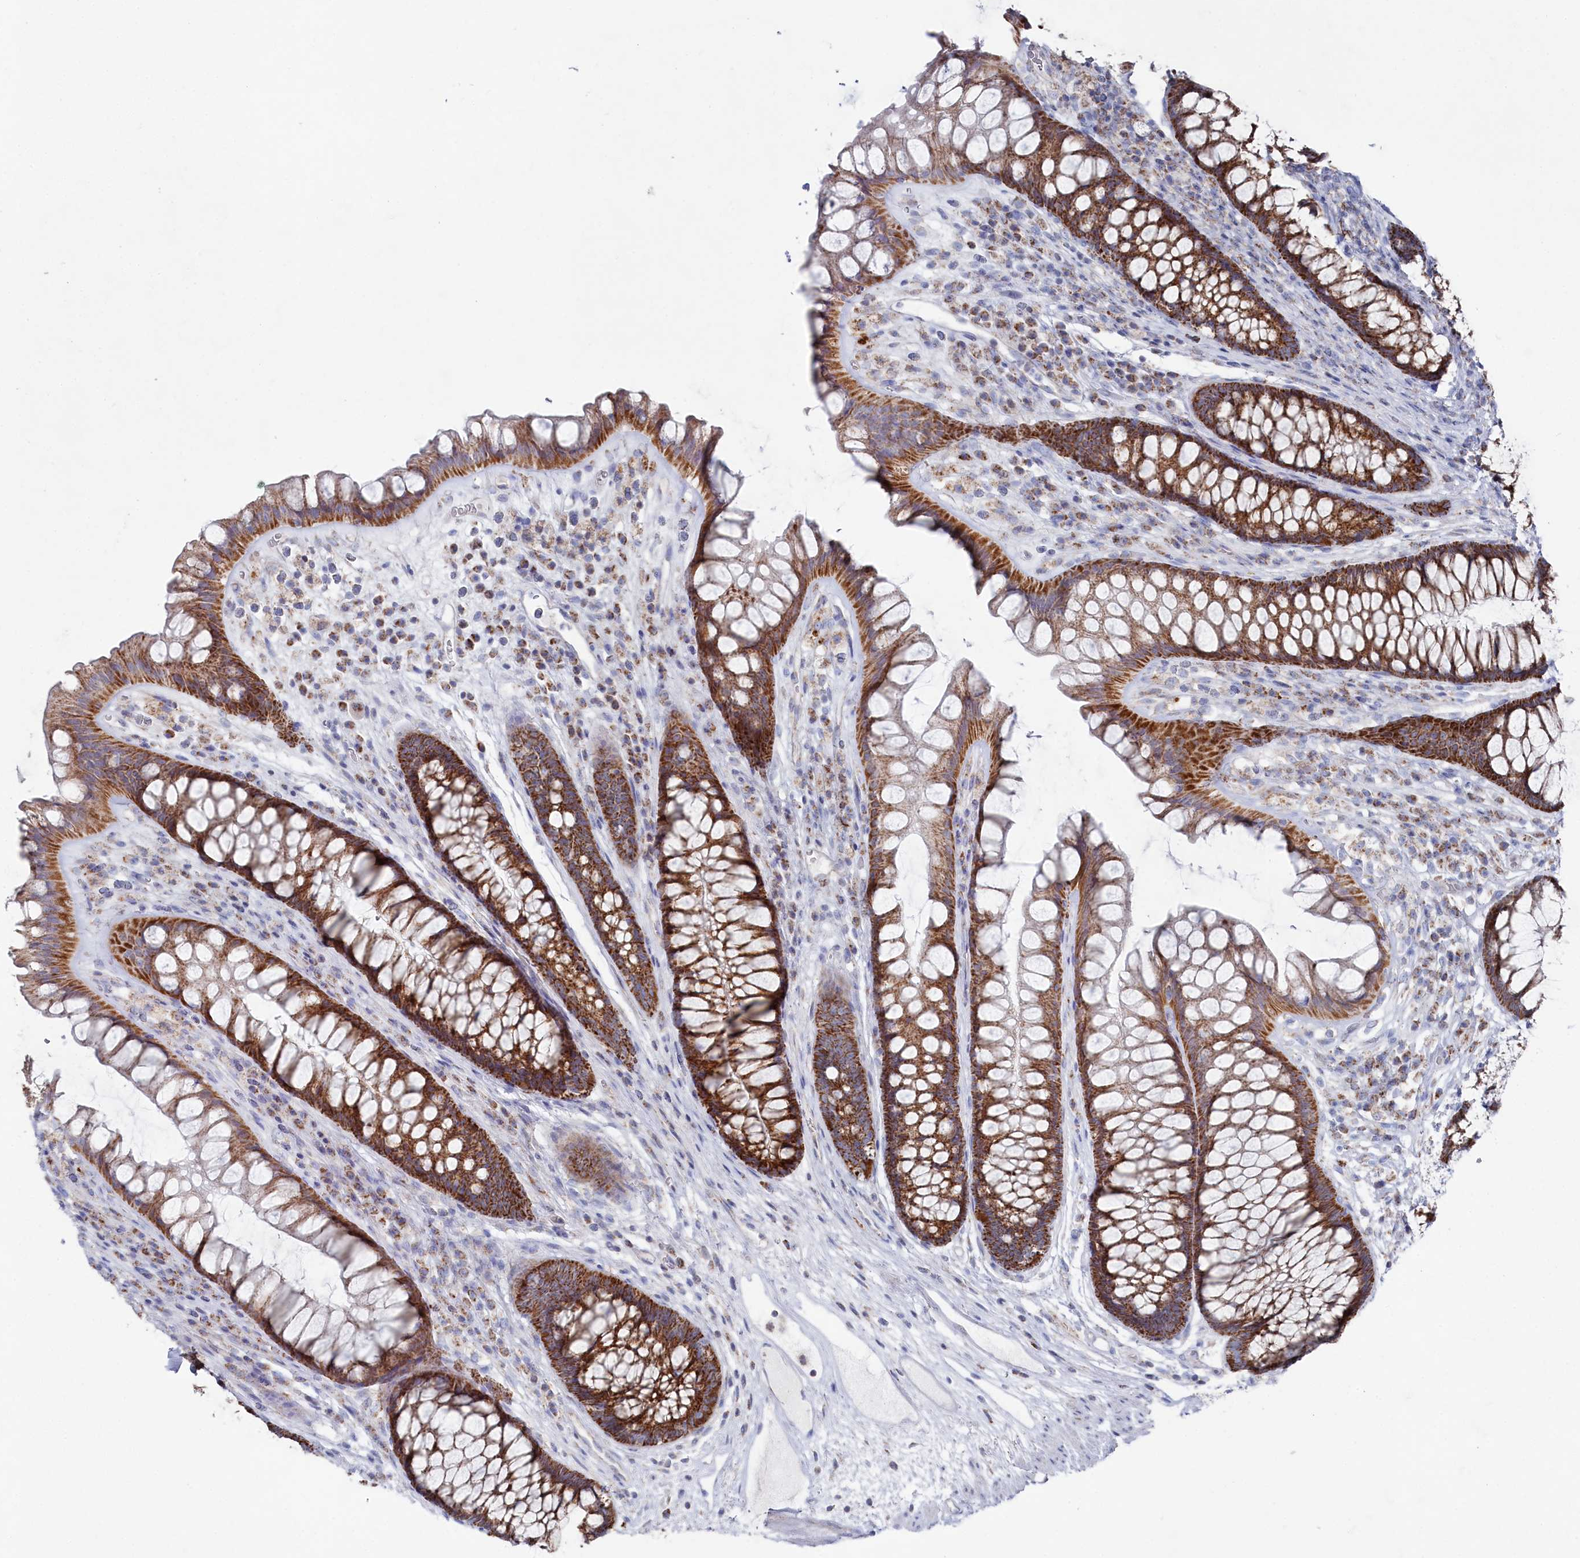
{"staining": {"intensity": "strong", "quantity": ">75%", "location": "cytoplasmic/membranous"}, "tissue": "rectum", "cell_type": "Glandular cells", "image_type": "normal", "snomed": [{"axis": "morphology", "description": "Normal tissue, NOS"}, {"axis": "topography", "description": "Rectum"}], "caption": "Immunohistochemistry (IHC) histopathology image of normal rectum: rectum stained using immunohistochemistry exhibits high levels of strong protein expression localized specifically in the cytoplasmic/membranous of glandular cells, appearing as a cytoplasmic/membranous brown color.", "gene": "GLS2", "patient": {"sex": "male", "age": 74}}